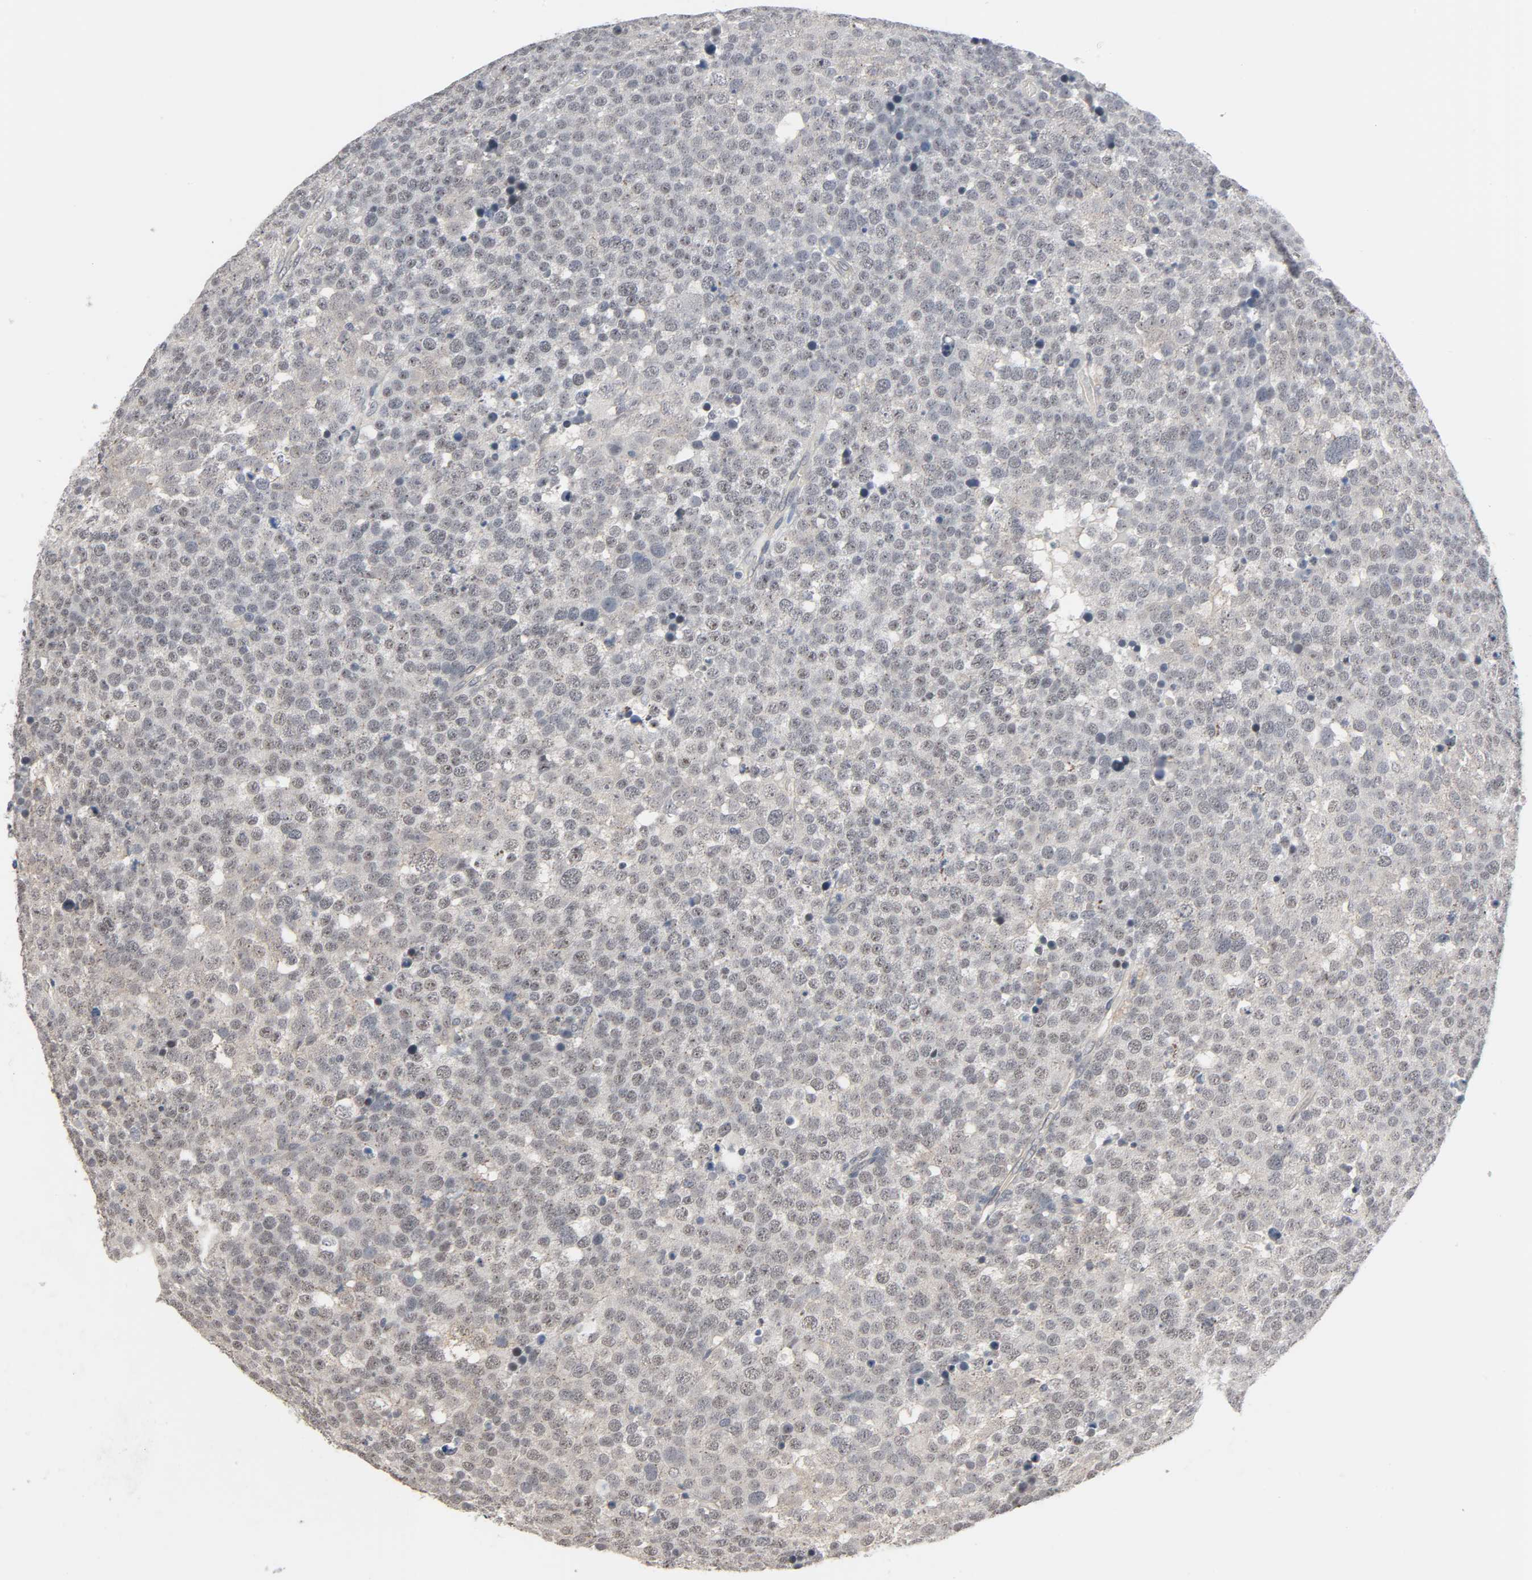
{"staining": {"intensity": "negative", "quantity": "none", "location": "none"}, "tissue": "testis cancer", "cell_type": "Tumor cells", "image_type": "cancer", "snomed": [{"axis": "morphology", "description": "Seminoma, NOS"}, {"axis": "topography", "description": "Testis"}], "caption": "Immunohistochemistry (IHC) histopathology image of neoplastic tissue: human testis cancer stained with DAB (3,3'-diaminobenzidine) demonstrates no significant protein positivity in tumor cells. (DAB (3,3'-diaminobenzidine) immunohistochemistry (IHC) visualized using brightfield microscopy, high magnification).", "gene": "ACSS2", "patient": {"sex": "male", "age": 71}}